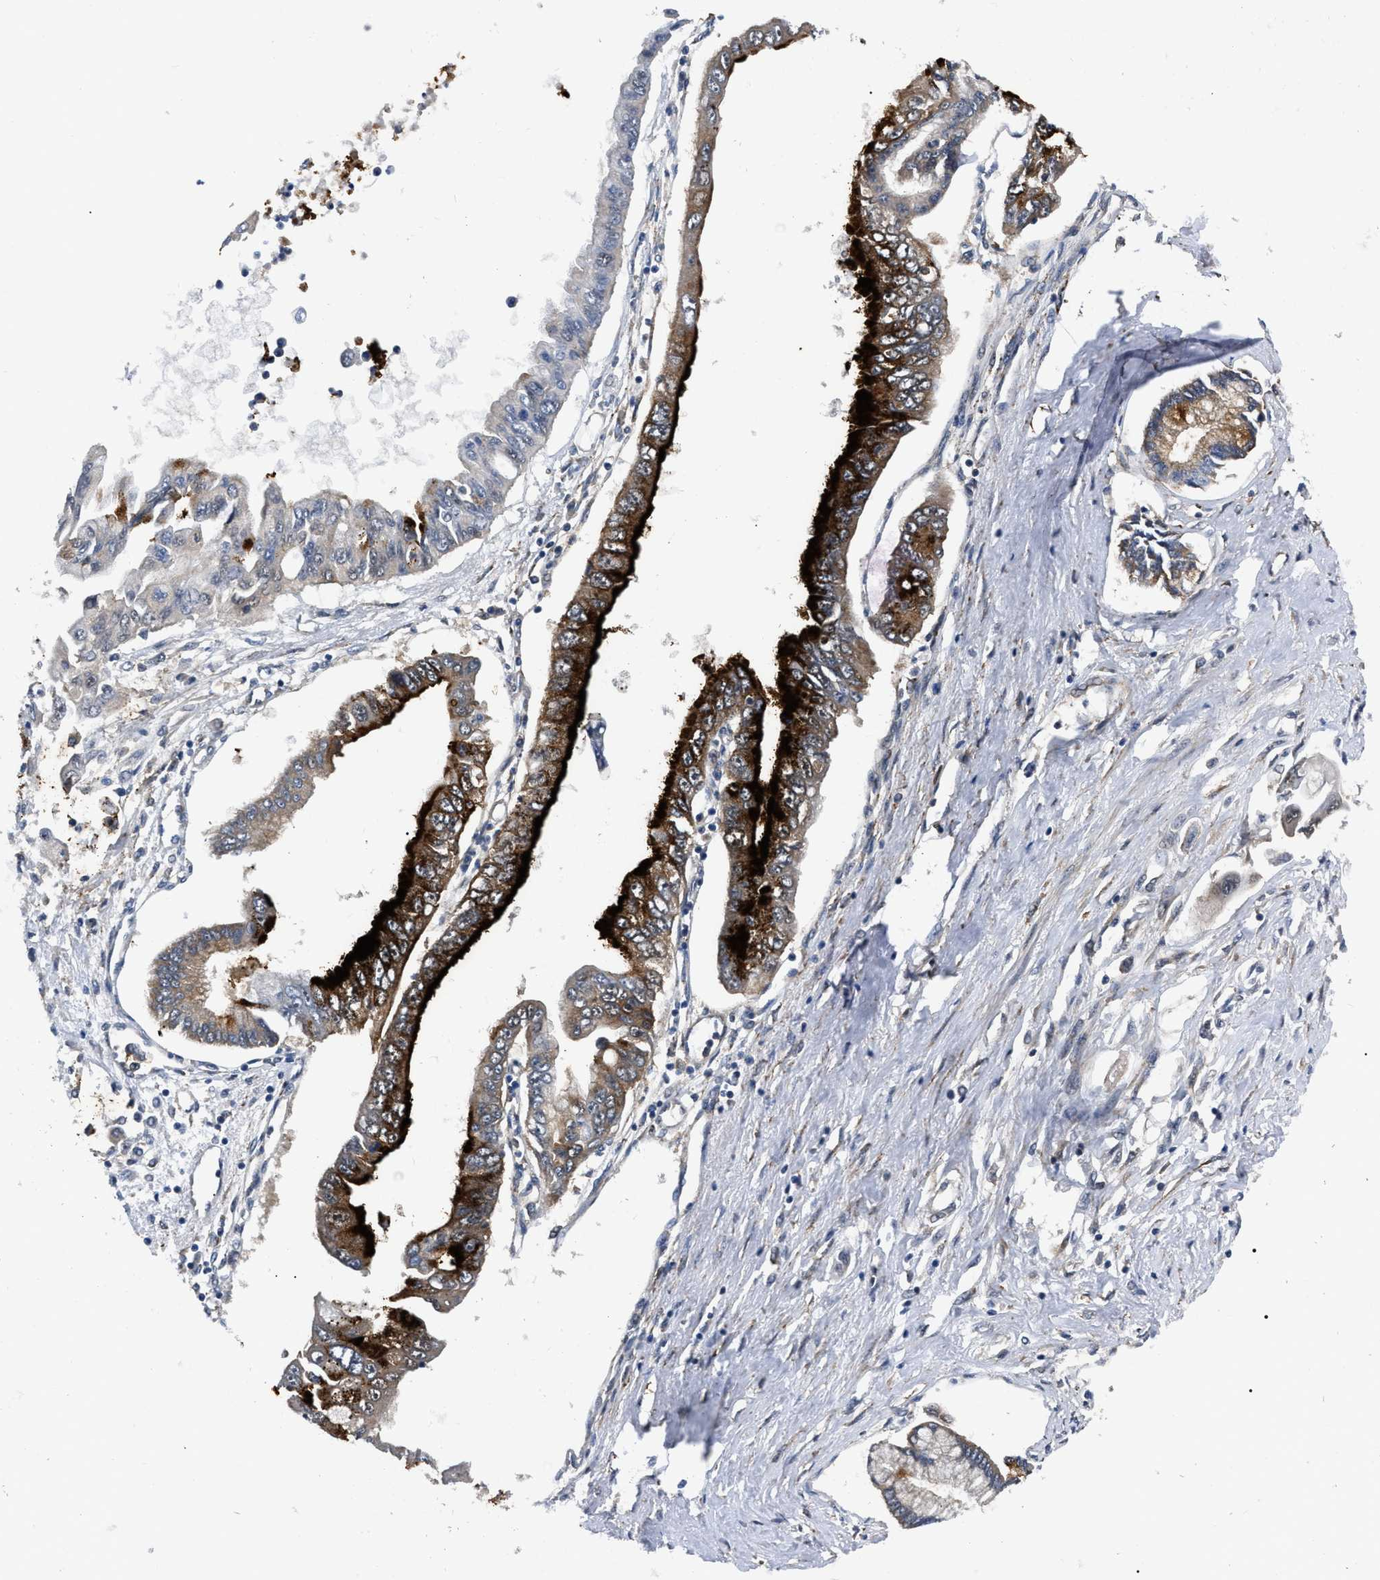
{"staining": {"intensity": "strong", "quantity": "25%-75%", "location": "cytoplasmic/membranous"}, "tissue": "pancreatic cancer", "cell_type": "Tumor cells", "image_type": "cancer", "snomed": [{"axis": "morphology", "description": "Adenocarcinoma, NOS"}, {"axis": "topography", "description": "Pancreas"}], "caption": "High-power microscopy captured an IHC histopathology image of adenocarcinoma (pancreatic), revealing strong cytoplasmic/membranous positivity in about 25%-75% of tumor cells. (DAB (3,3'-diaminobenzidine) = brown stain, brightfield microscopy at high magnification).", "gene": "GET4", "patient": {"sex": "female", "age": 70}}